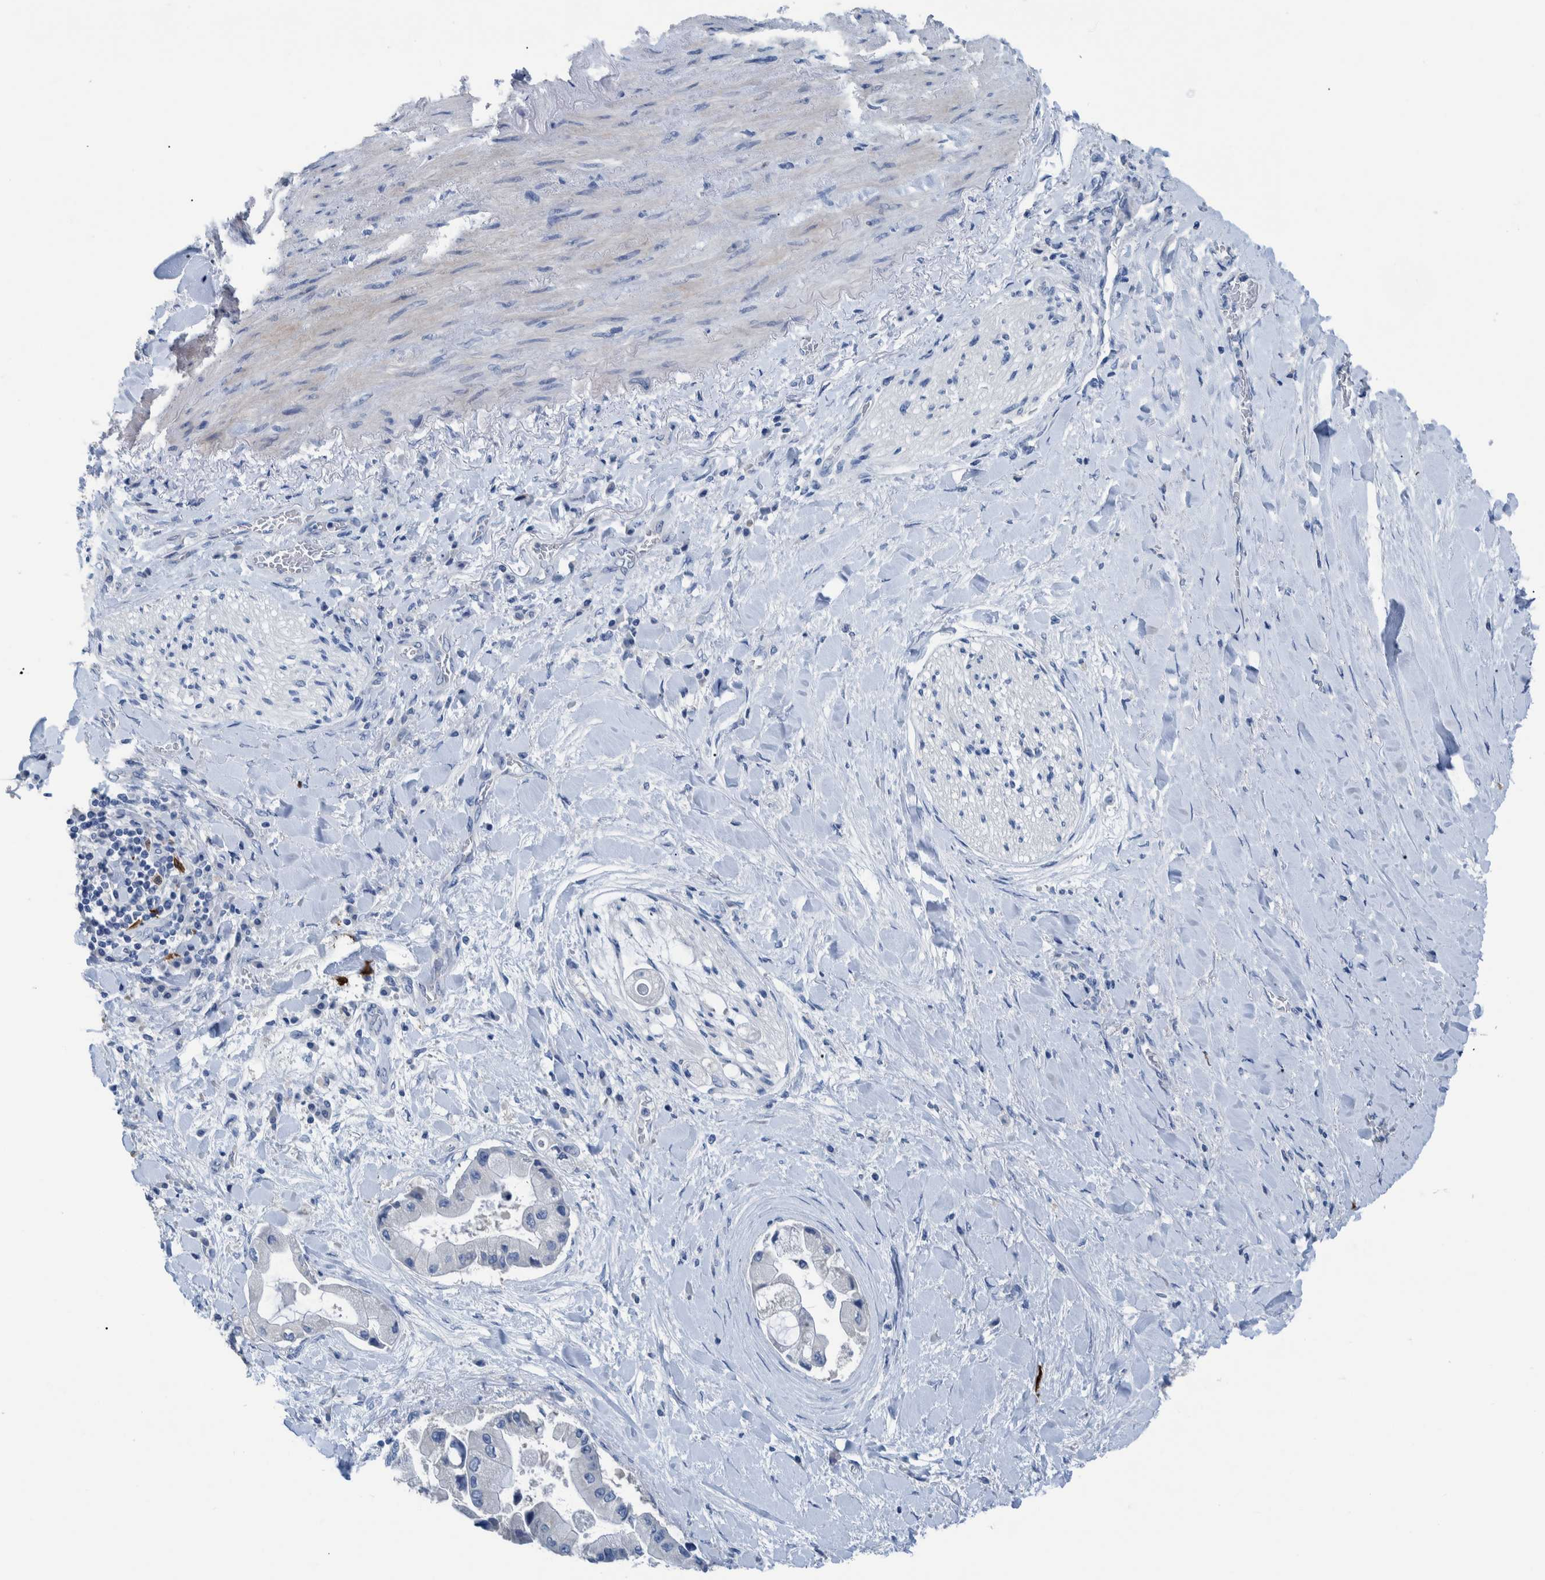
{"staining": {"intensity": "negative", "quantity": "none", "location": "none"}, "tissue": "liver cancer", "cell_type": "Tumor cells", "image_type": "cancer", "snomed": [{"axis": "morphology", "description": "Cholangiocarcinoma"}, {"axis": "topography", "description": "Liver"}], "caption": "DAB (3,3'-diaminobenzidine) immunohistochemical staining of liver cholangiocarcinoma exhibits no significant positivity in tumor cells. (Brightfield microscopy of DAB (3,3'-diaminobenzidine) immunohistochemistry at high magnification).", "gene": "IDO1", "patient": {"sex": "male", "age": 50}}